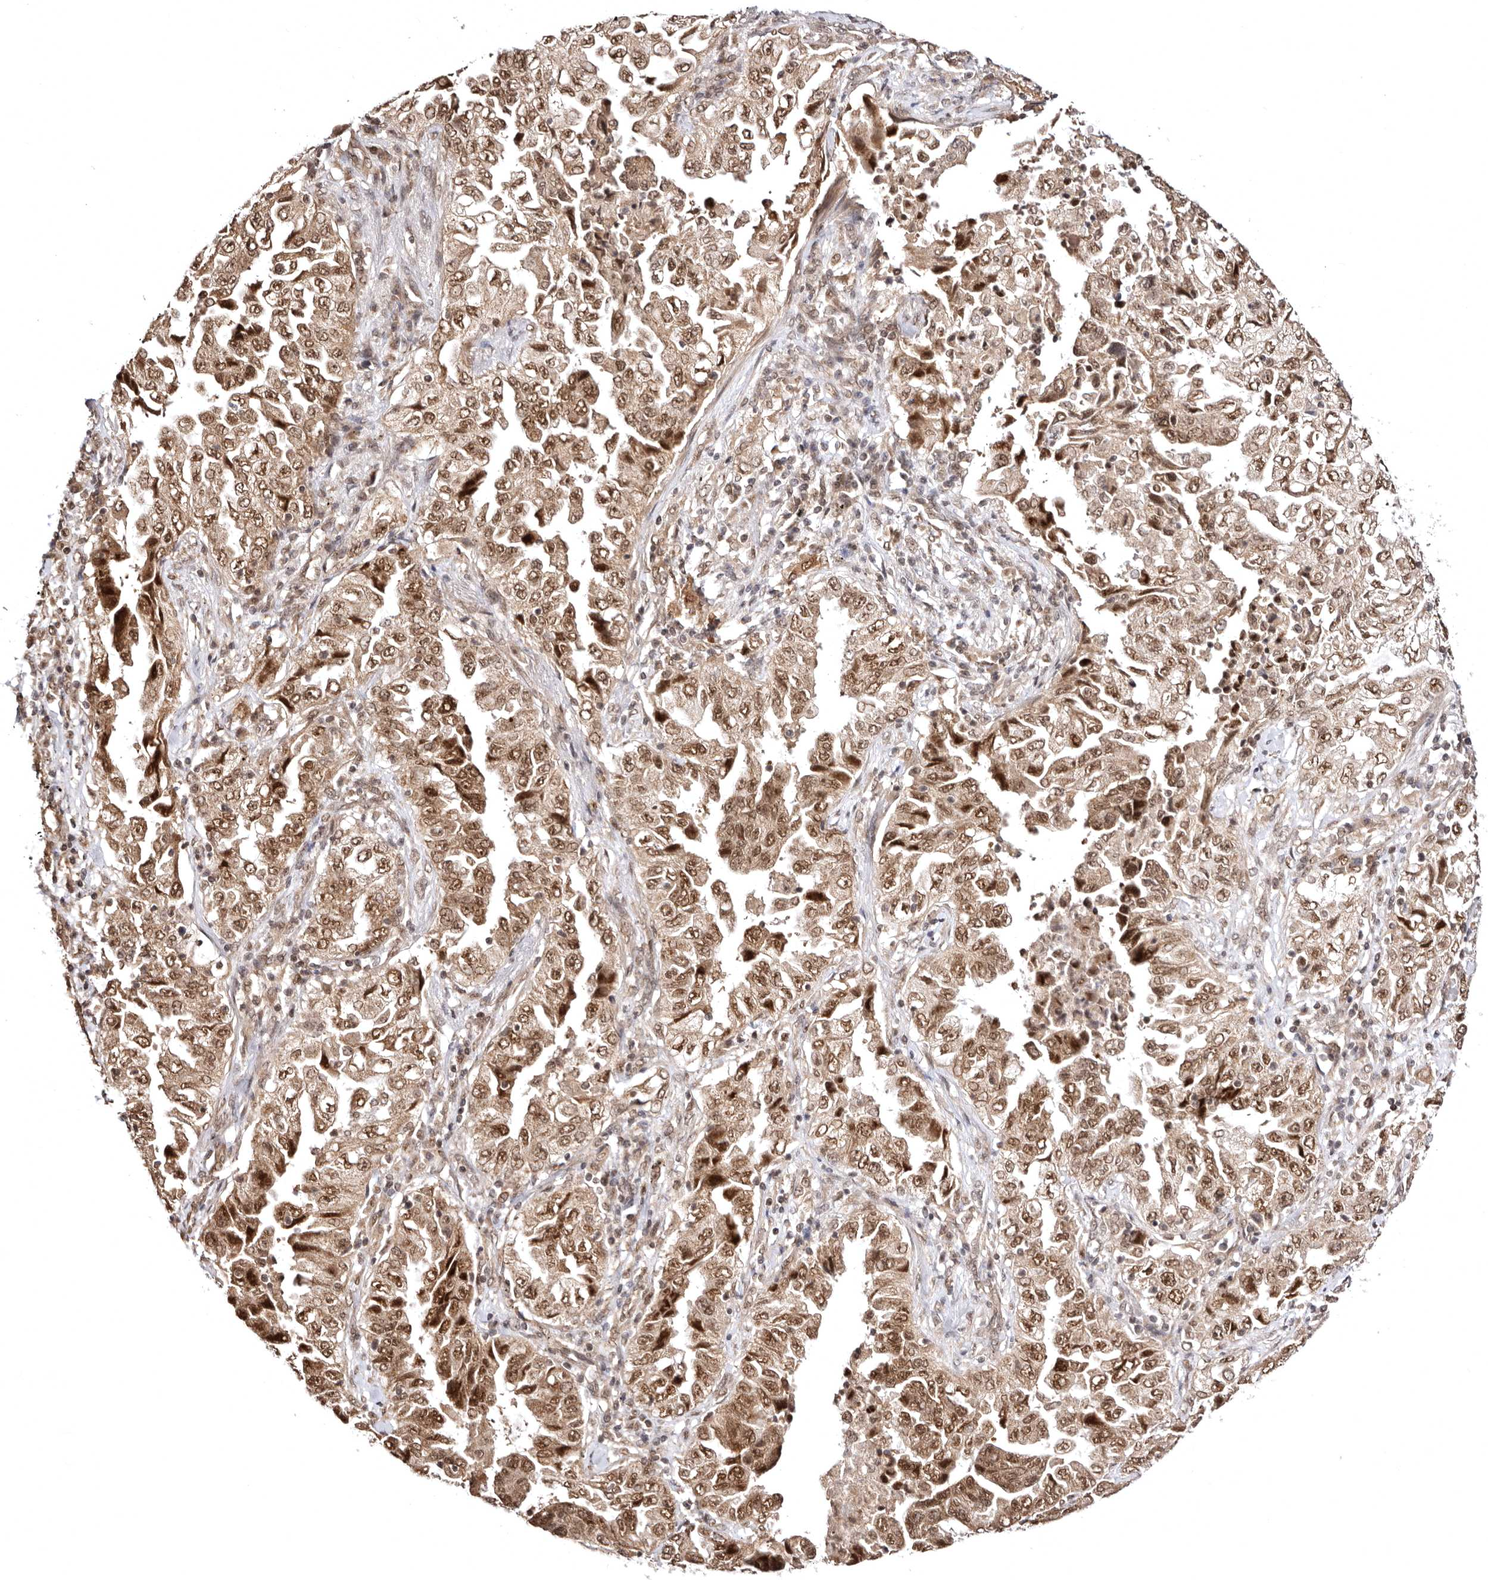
{"staining": {"intensity": "moderate", "quantity": ">75%", "location": "cytoplasmic/membranous,nuclear"}, "tissue": "lung cancer", "cell_type": "Tumor cells", "image_type": "cancer", "snomed": [{"axis": "morphology", "description": "Adenocarcinoma, NOS"}, {"axis": "topography", "description": "Lung"}], "caption": "Lung adenocarcinoma was stained to show a protein in brown. There is medium levels of moderate cytoplasmic/membranous and nuclear expression in approximately >75% of tumor cells. (DAB (3,3'-diaminobenzidine) = brown stain, brightfield microscopy at high magnification).", "gene": "MED8", "patient": {"sex": "female", "age": 51}}